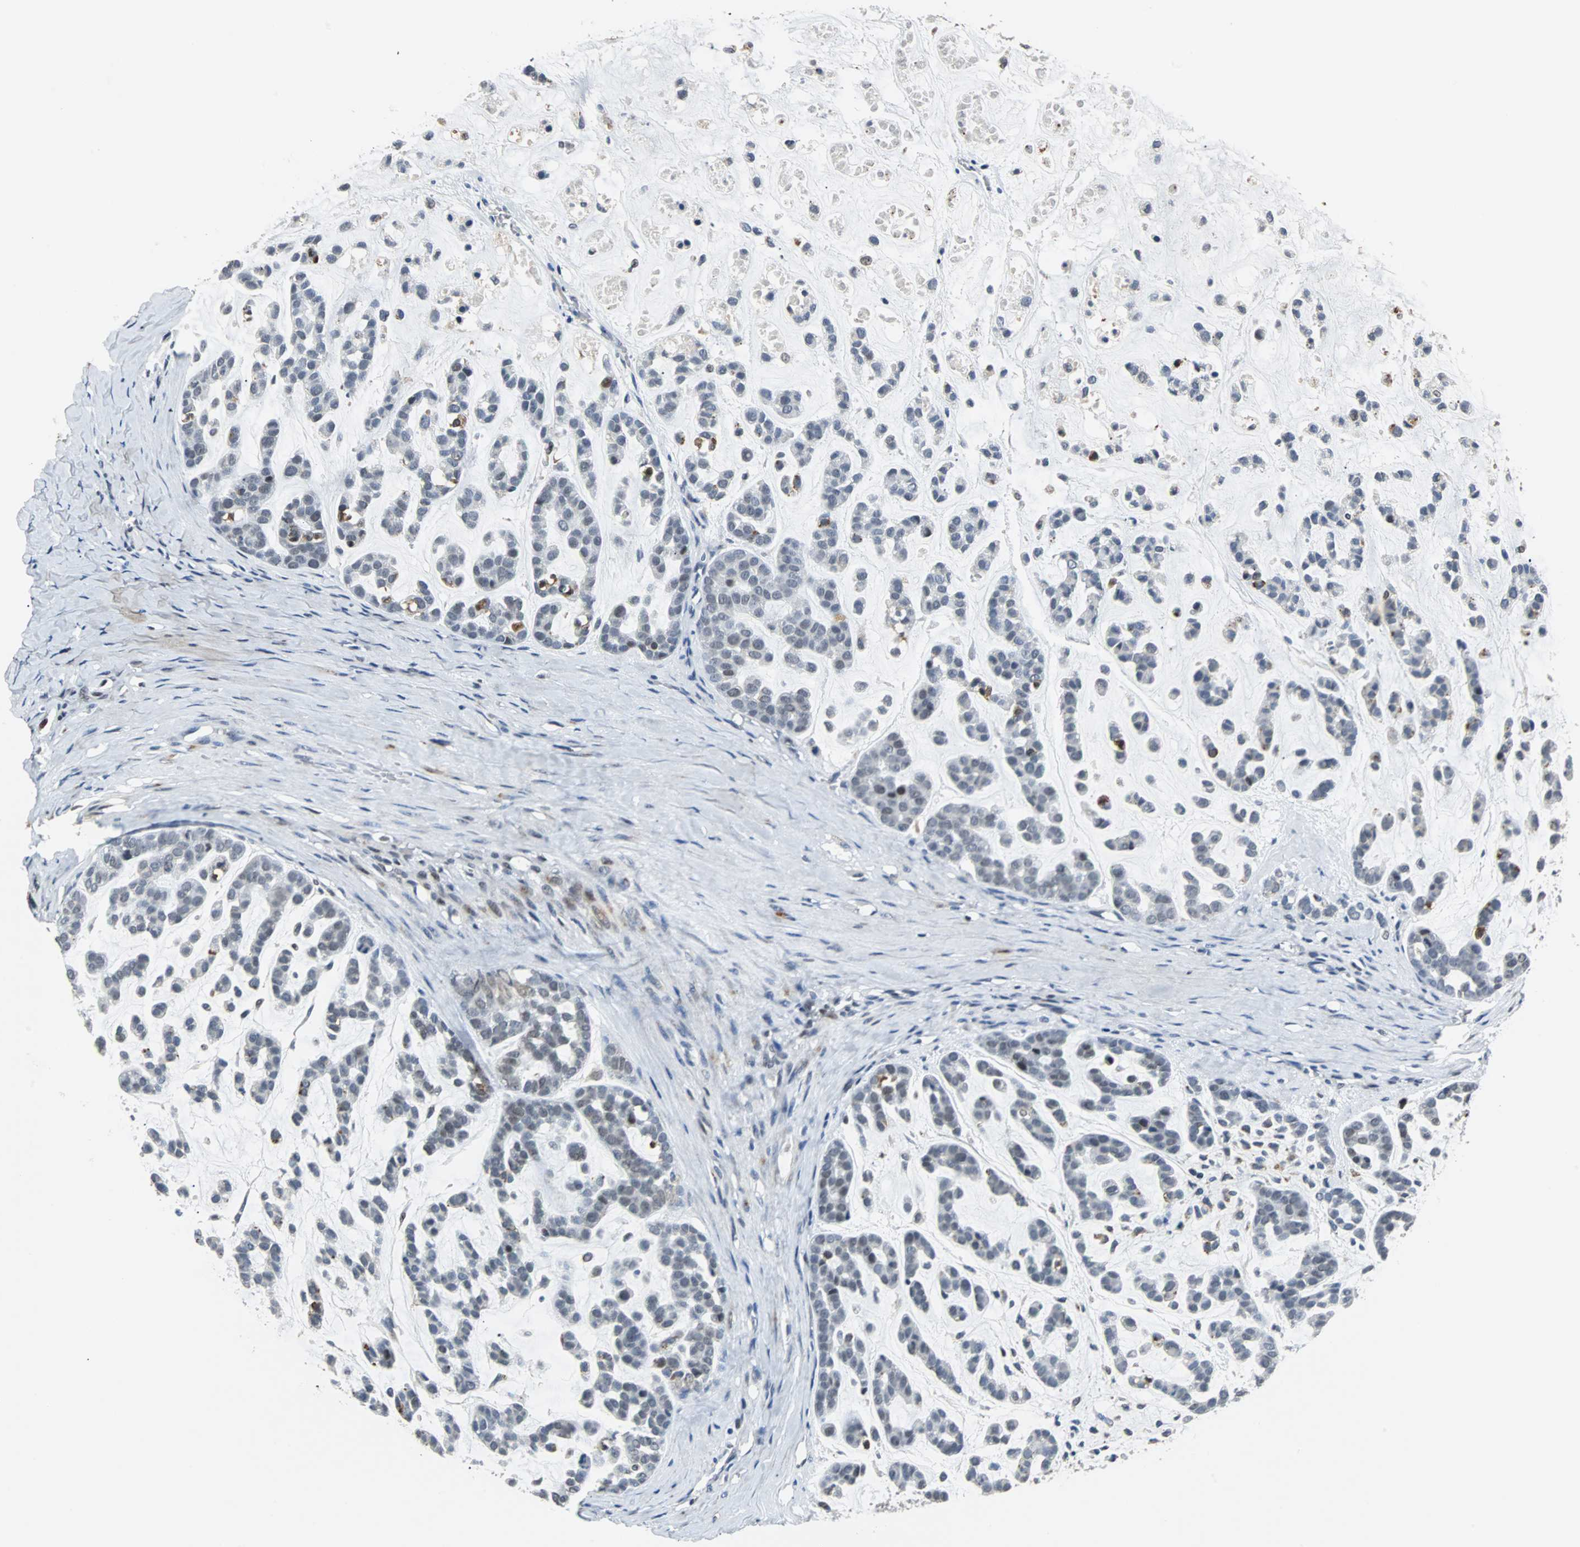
{"staining": {"intensity": "moderate", "quantity": "<25%", "location": "cytoplasmic/membranous"}, "tissue": "head and neck cancer", "cell_type": "Tumor cells", "image_type": "cancer", "snomed": [{"axis": "morphology", "description": "Adenocarcinoma, NOS"}, {"axis": "morphology", "description": "Adenoma, NOS"}, {"axis": "topography", "description": "Head-Neck"}], "caption": "The photomicrograph displays staining of adenocarcinoma (head and neck), revealing moderate cytoplasmic/membranous protein staining (brown color) within tumor cells.", "gene": "HLX", "patient": {"sex": "female", "age": 55}}